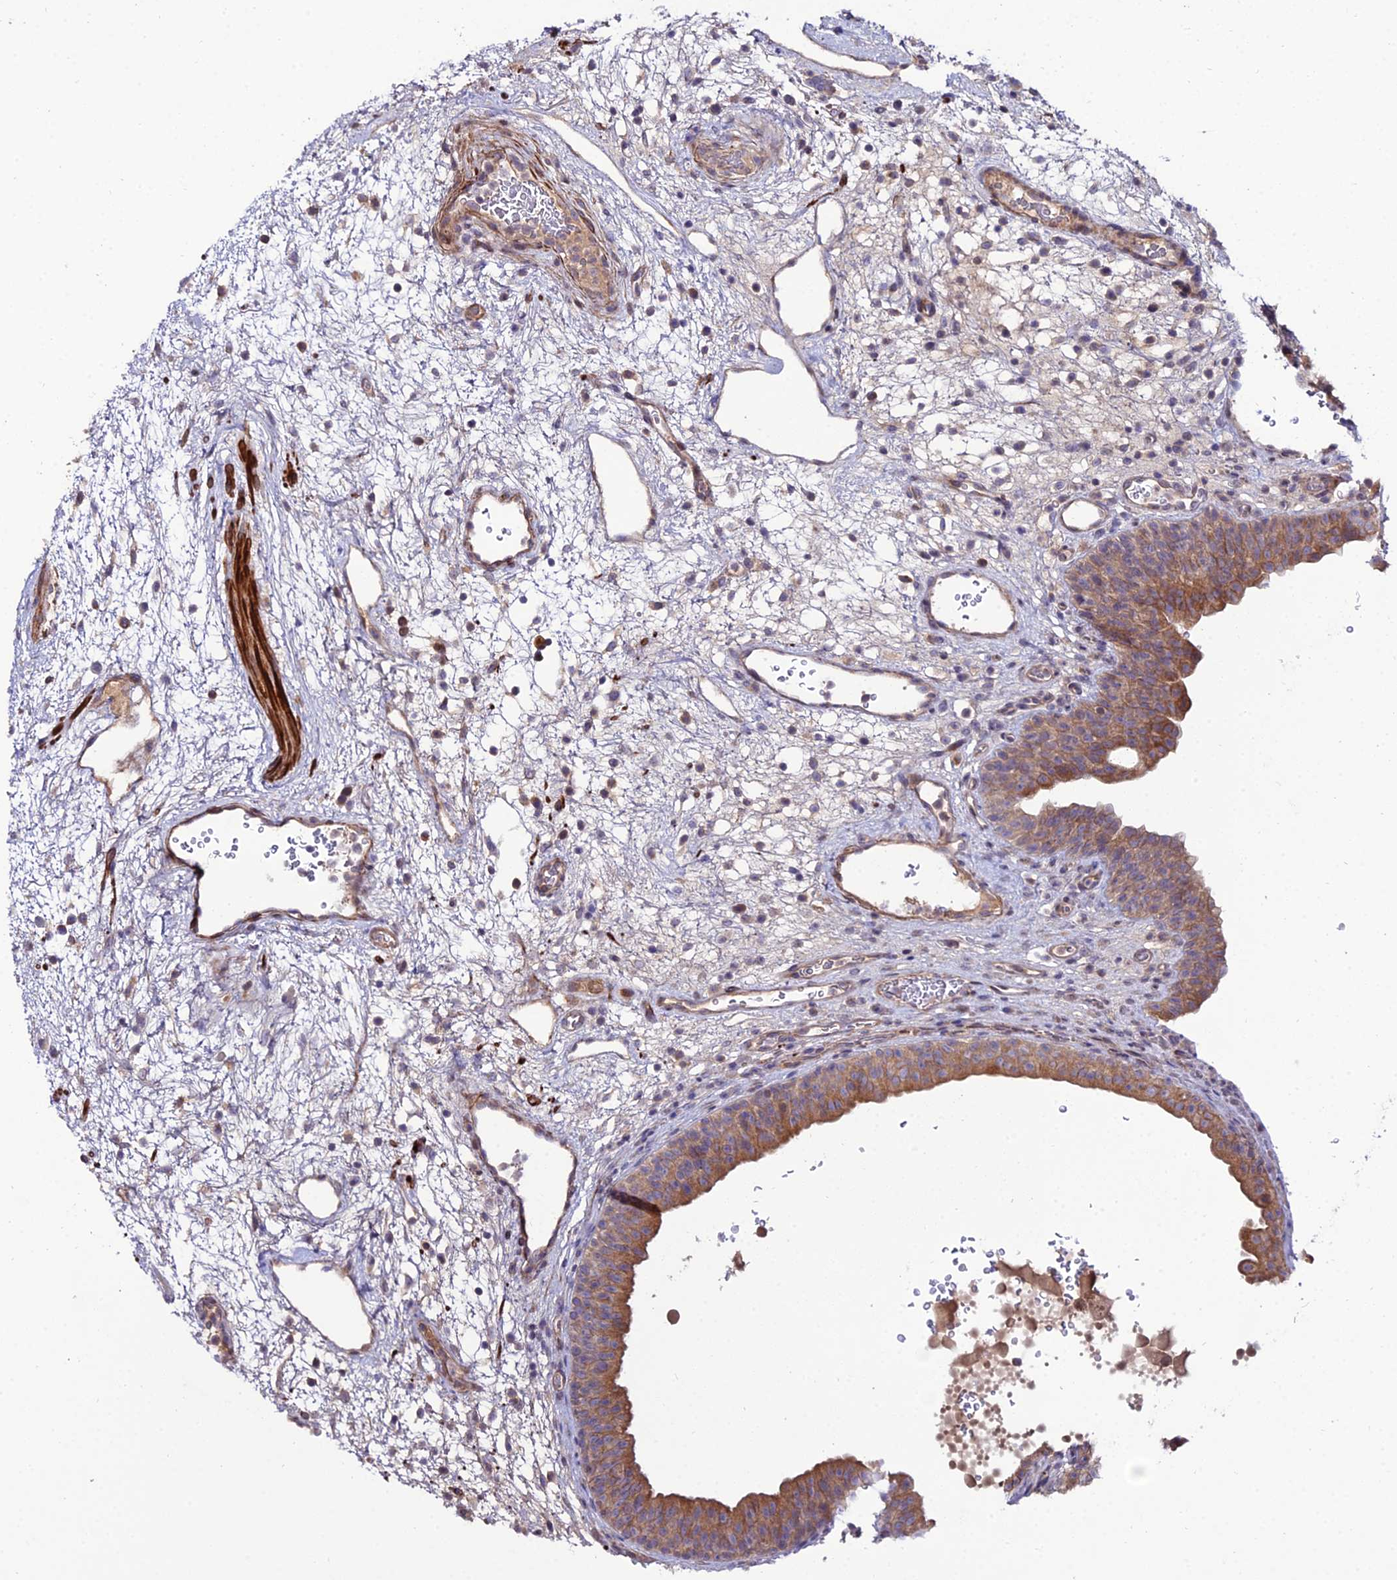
{"staining": {"intensity": "moderate", "quantity": ">75%", "location": "cytoplasmic/membranous"}, "tissue": "urinary bladder", "cell_type": "Urothelial cells", "image_type": "normal", "snomed": [{"axis": "morphology", "description": "Normal tissue, NOS"}, {"axis": "topography", "description": "Urinary bladder"}], "caption": "This image exhibits immunohistochemistry staining of normal urinary bladder, with medium moderate cytoplasmic/membranous positivity in approximately >75% of urothelial cells.", "gene": "ARL6IP1", "patient": {"sex": "male", "age": 71}}